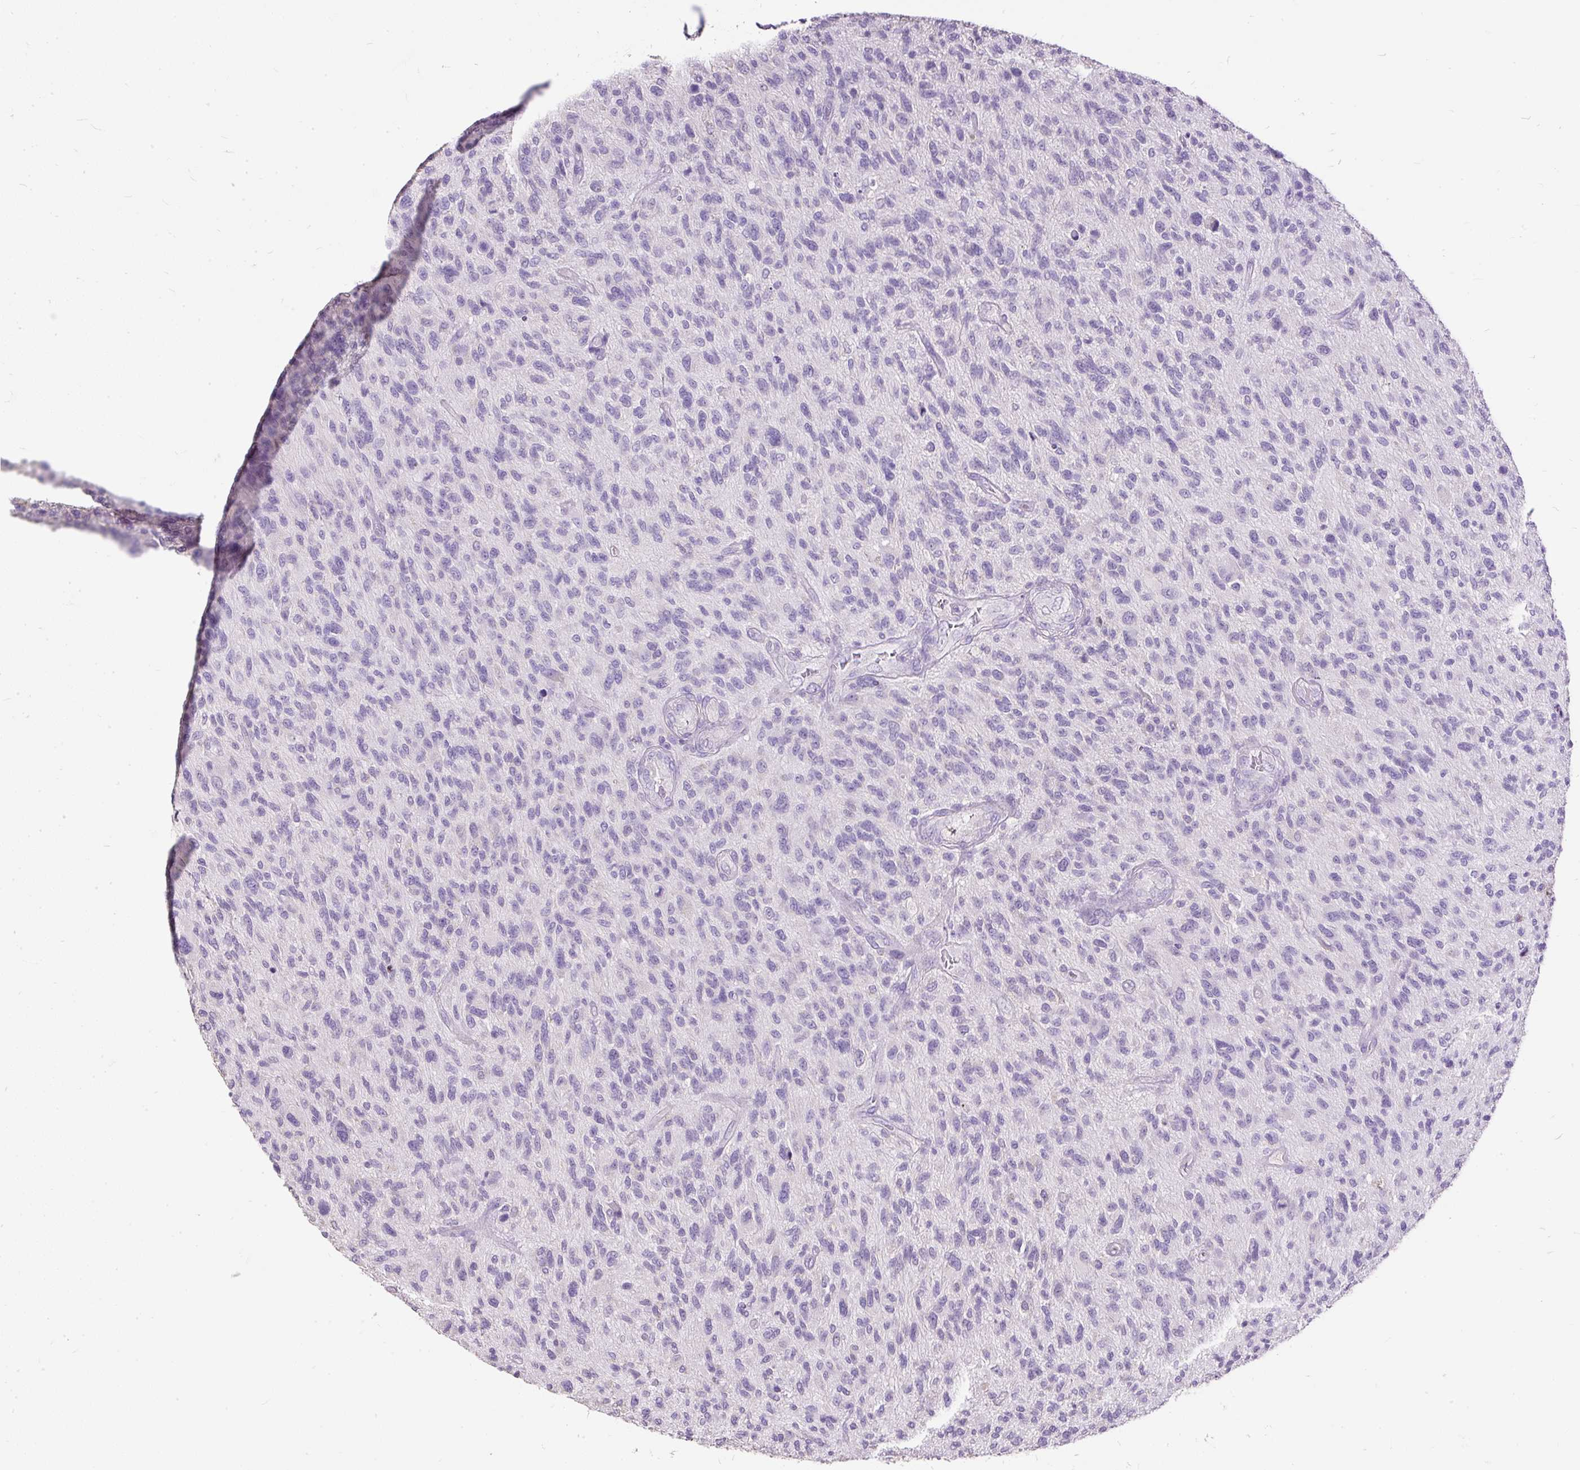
{"staining": {"intensity": "negative", "quantity": "none", "location": "none"}, "tissue": "glioma", "cell_type": "Tumor cells", "image_type": "cancer", "snomed": [{"axis": "morphology", "description": "Glioma, malignant, High grade"}, {"axis": "topography", "description": "Brain"}], "caption": "Immunohistochemistry (IHC) histopathology image of neoplastic tissue: glioma stained with DAB (3,3'-diaminobenzidine) displays no significant protein expression in tumor cells. (DAB immunohistochemistry (IHC), high magnification).", "gene": "GBX1", "patient": {"sex": "male", "age": 47}}